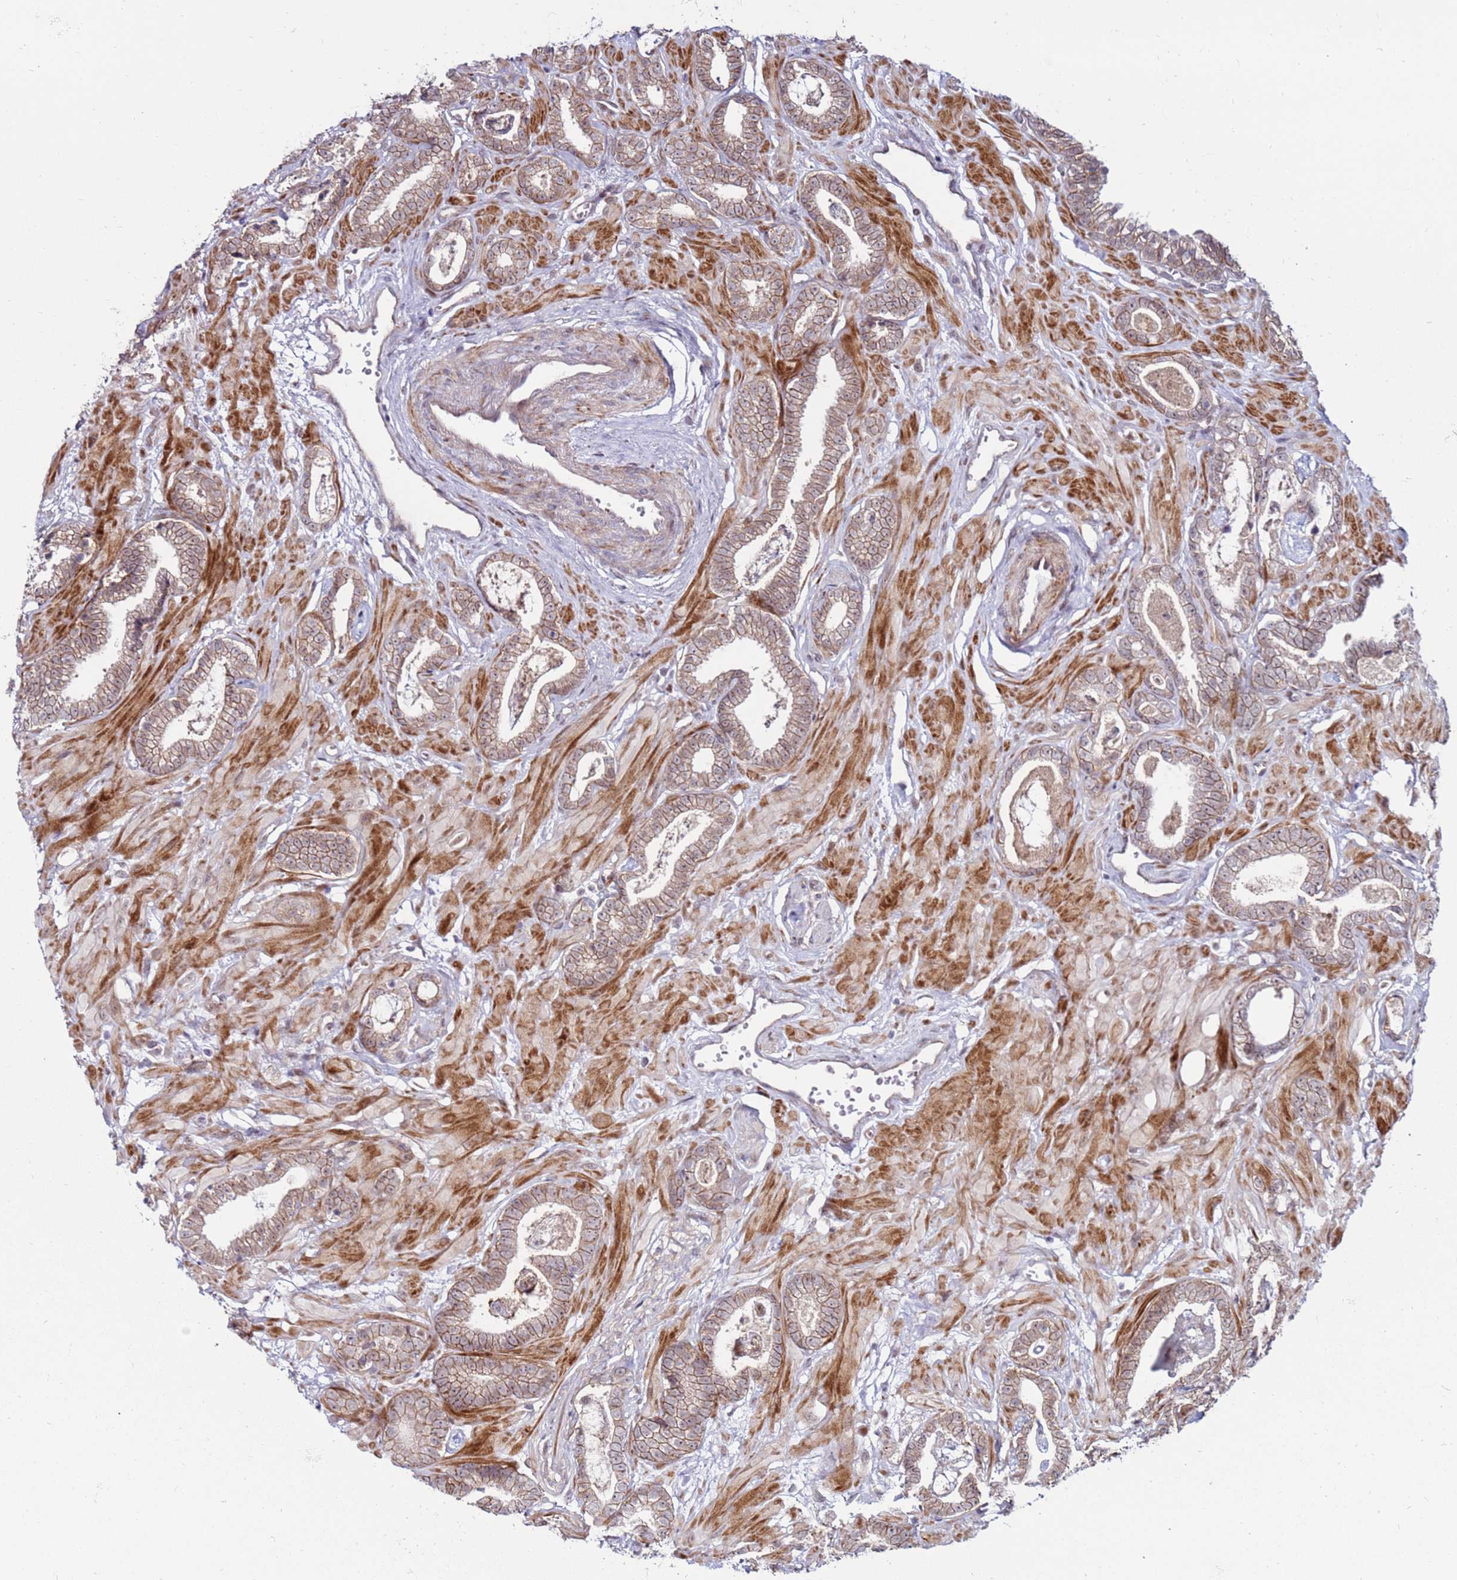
{"staining": {"intensity": "moderate", "quantity": "25%-75%", "location": "cytoplasmic/membranous"}, "tissue": "prostate cancer", "cell_type": "Tumor cells", "image_type": "cancer", "snomed": [{"axis": "morphology", "description": "Adenocarcinoma, Low grade"}, {"axis": "topography", "description": "Prostate"}], "caption": "High-power microscopy captured an IHC micrograph of adenocarcinoma (low-grade) (prostate), revealing moderate cytoplasmic/membranous positivity in approximately 25%-75% of tumor cells. (Brightfield microscopy of DAB IHC at high magnification).", "gene": "KPNA4", "patient": {"sex": "male", "age": 60}}